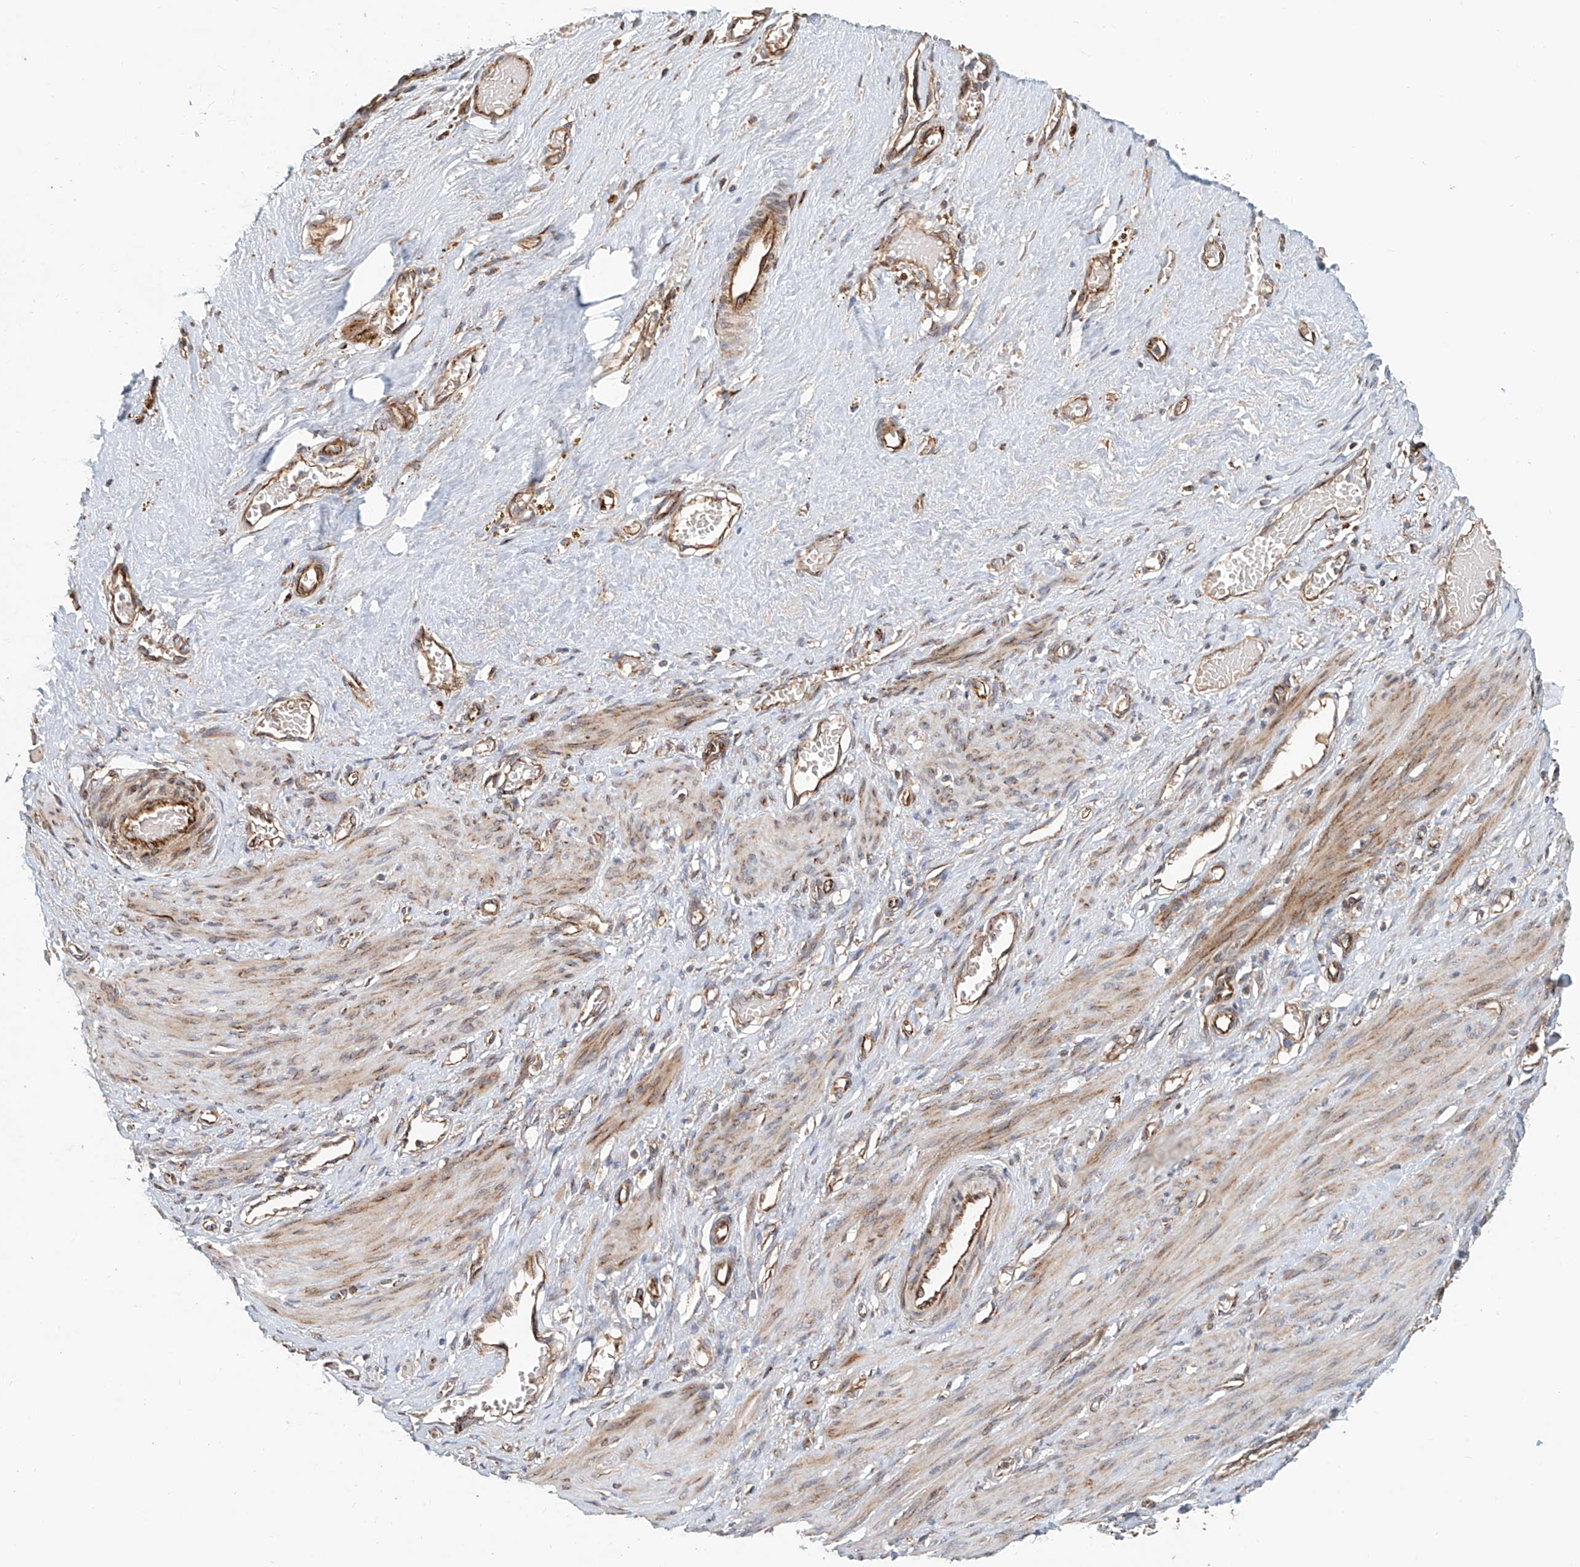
{"staining": {"intensity": "weak", "quantity": ">75%", "location": "cytoplasmic/membranous"}, "tissue": "smooth muscle", "cell_type": "Smooth muscle cells", "image_type": "normal", "snomed": [{"axis": "morphology", "description": "Normal tissue, NOS"}, {"axis": "topography", "description": "Endometrium"}], "caption": "Protein analysis of unremarkable smooth muscle displays weak cytoplasmic/membranous positivity in approximately >75% of smooth muscle cells. The staining was performed using DAB to visualize the protein expression in brown, while the nuclei were stained in blue with hematoxylin (Magnification: 20x).", "gene": "HGSNAT", "patient": {"sex": "female", "age": 33}}